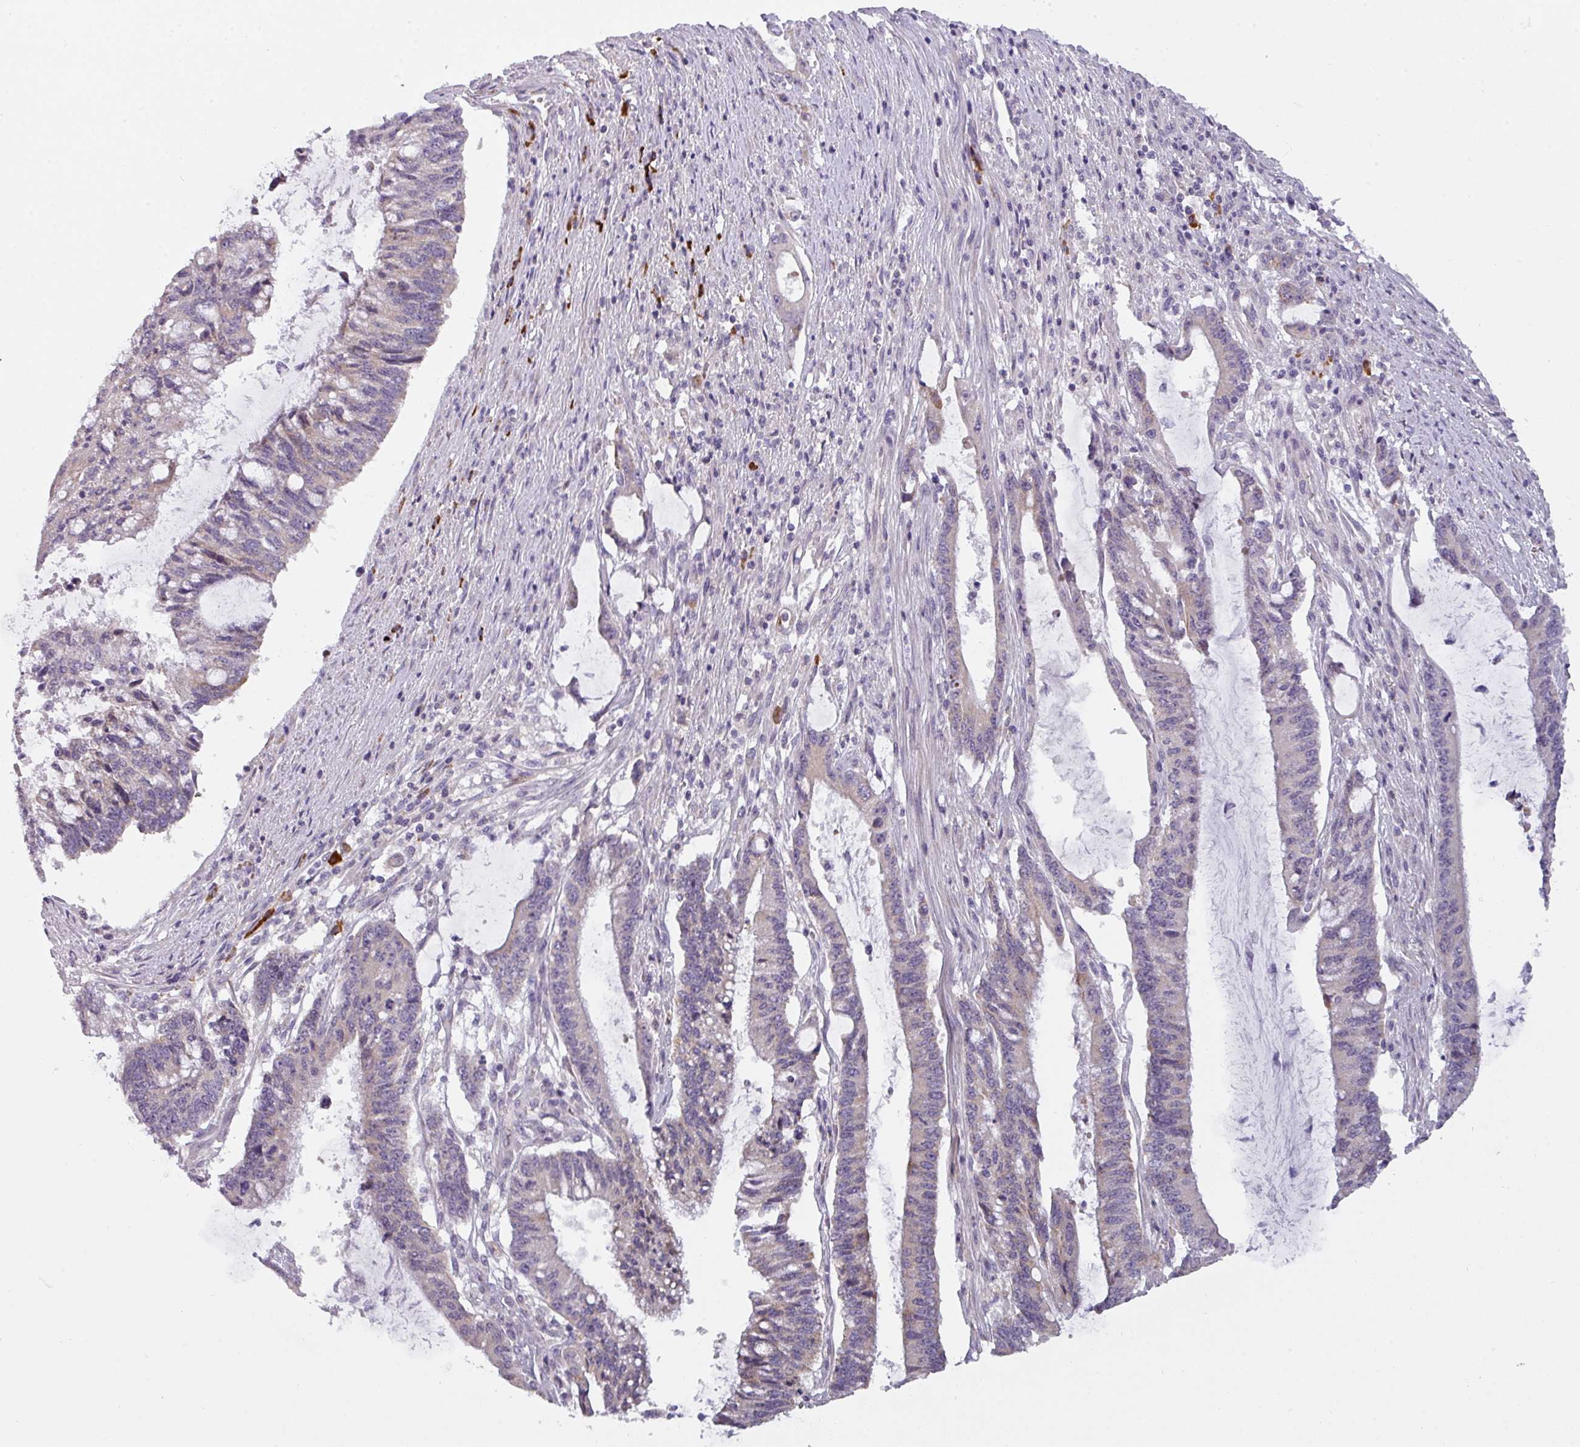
{"staining": {"intensity": "weak", "quantity": "<25%", "location": "cytoplasmic/membranous"}, "tissue": "pancreatic cancer", "cell_type": "Tumor cells", "image_type": "cancer", "snomed": [{"axis": "morphology", "description": "Adenocarcinoma, NOS"}, {"axis": "topography", "description": "Pancreas"}], "caption": "A histopathology image of human adenocarcinoma (pancreatic) is negative for staining in tumor cells.", "gene": "C2orf68", "patient": {"sex": "female", "age": 50}}